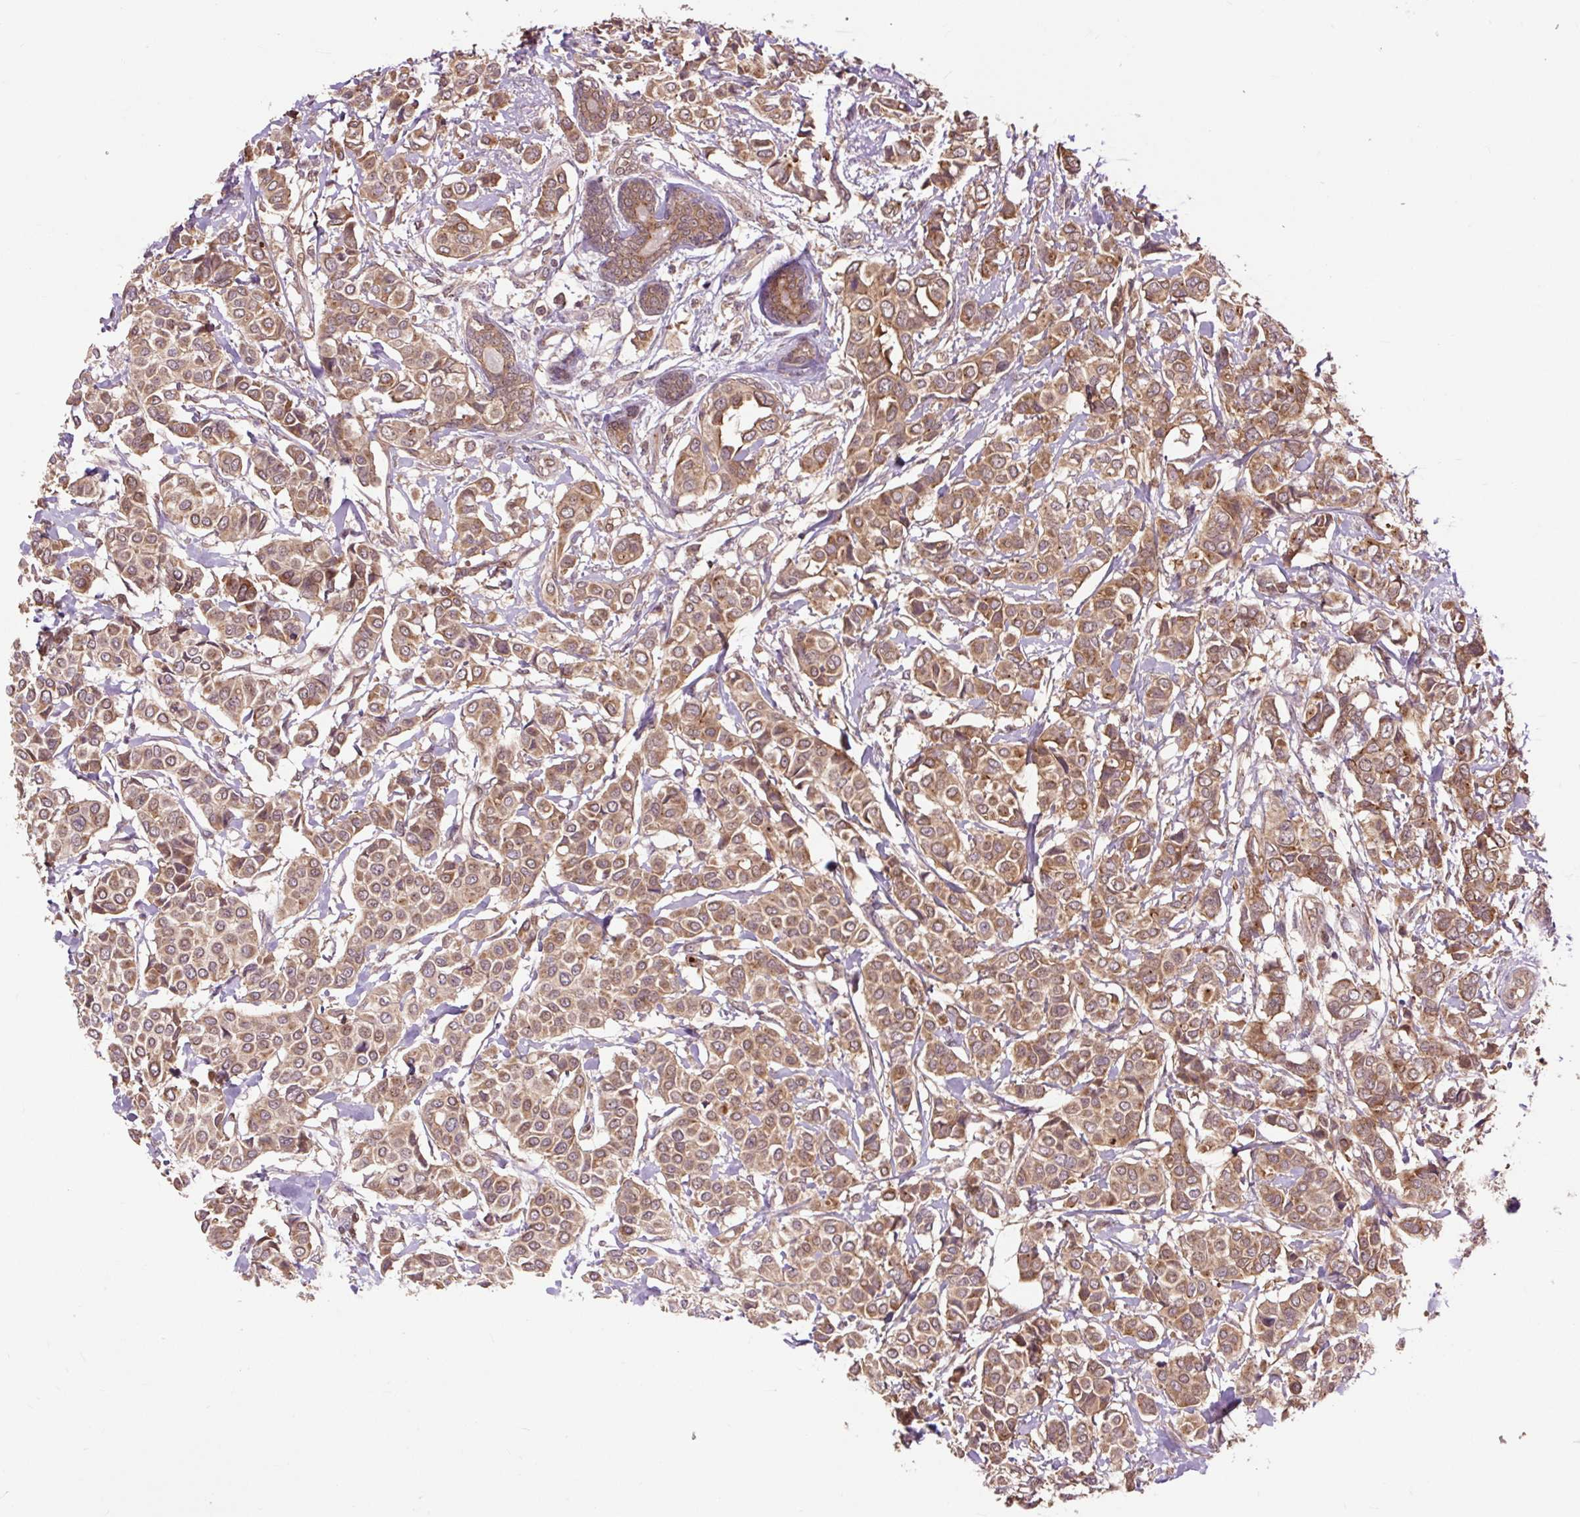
{"staining": {"intensity": "moderate", "quantity": ">75%", "location": "cytoplasmic/membranous"}, "tissue": "breast cancer", "cell_type": "Tumor cells", "image_type": "cancer", "snomed": [{"axis": "morphology", "description": "Lobular carcinoma"}, {"axis": "topography", "description": "Breast"}], "caption": "Immunohistochemical staining of lobular carcinoma (breast) demonstrates medium levels of moderate cytoplasmic/membranous protein positivity in approximately >75% of tumor cells.", "gene": "MMS19", "patient": {"sex": "female", "age": 51}}